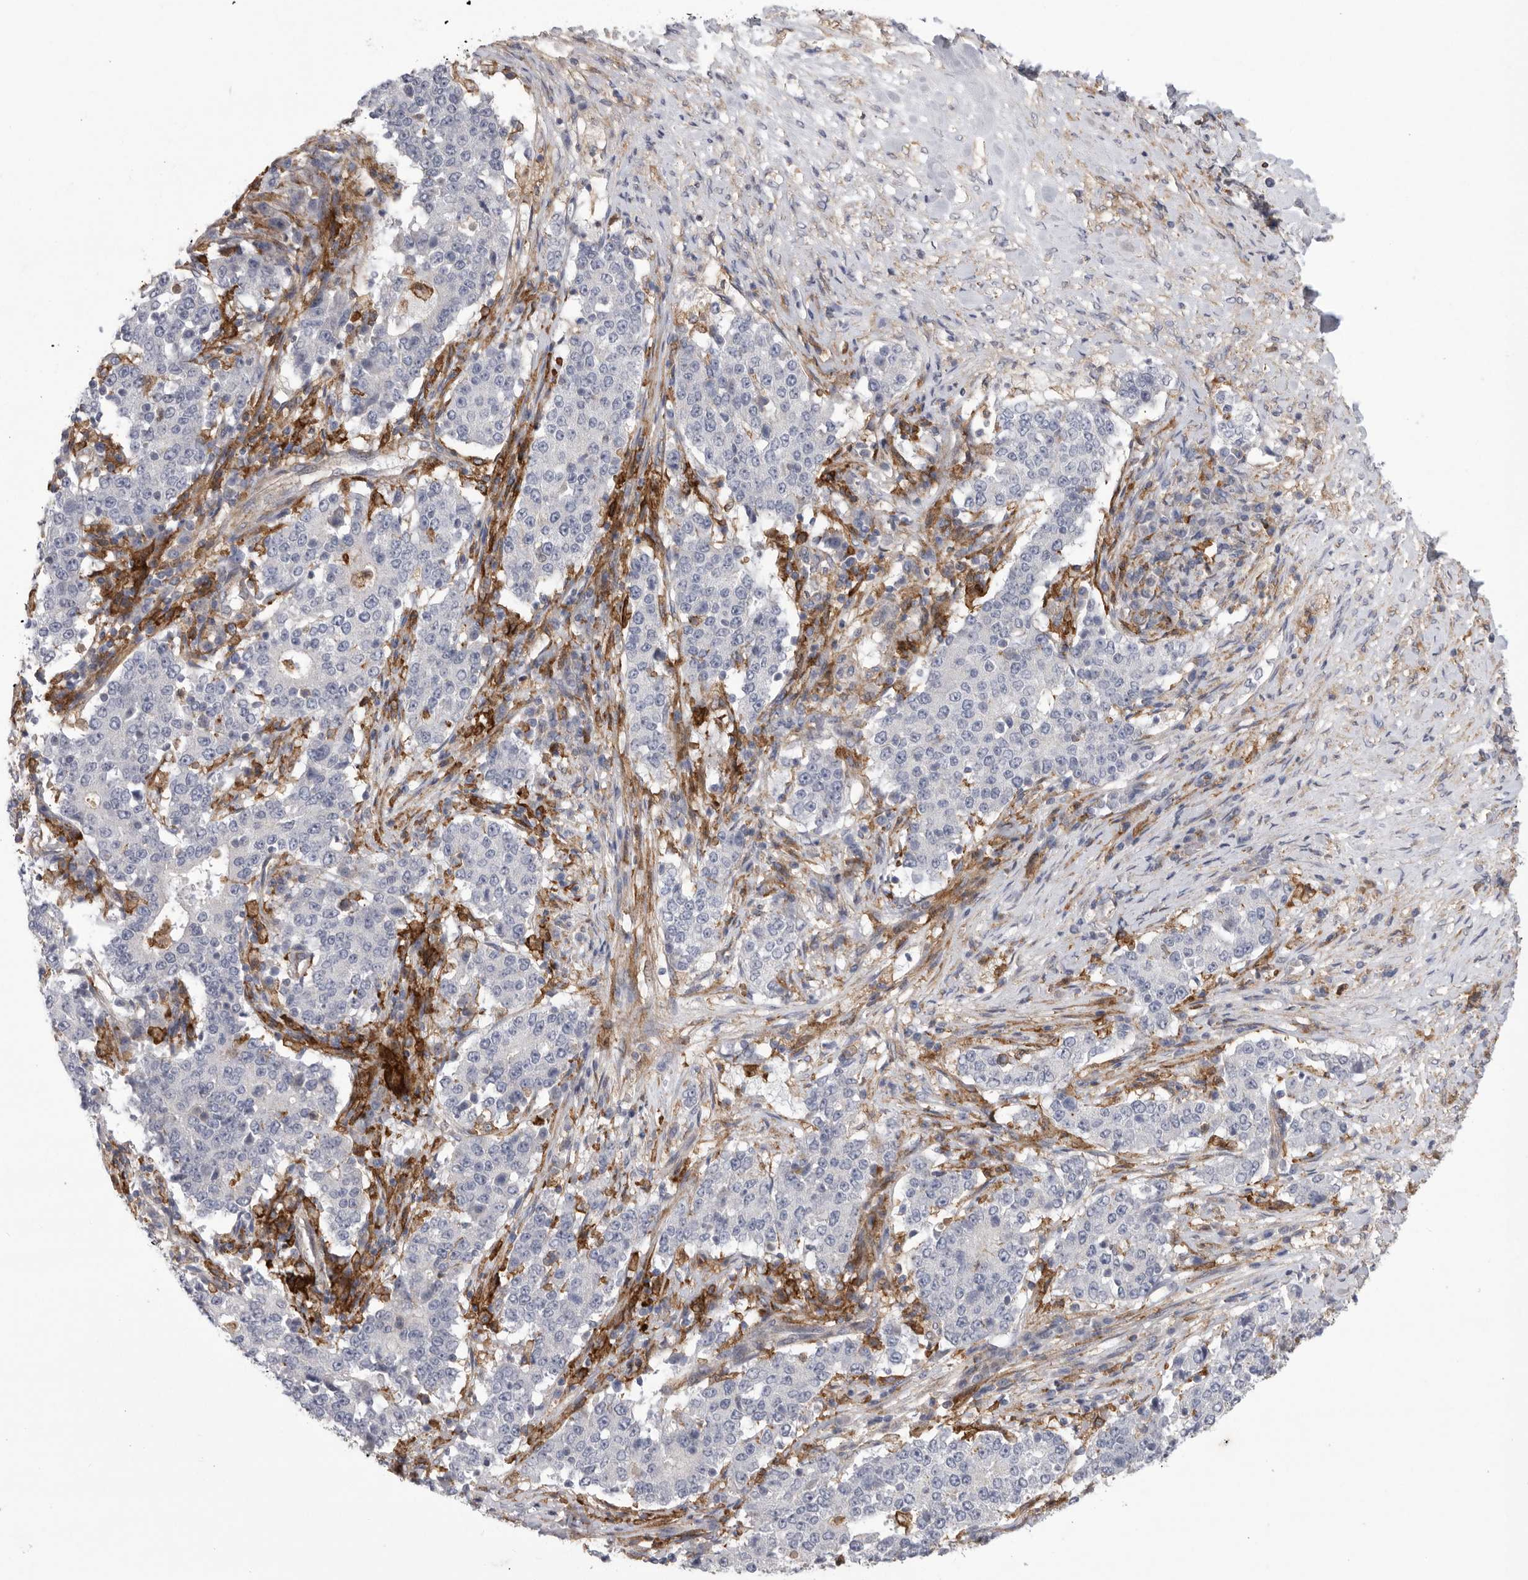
{"staining": {"intensity": "negative", "quantity": "none", "location": "none"}, "tissue": "stomach cancer", "cell_type": "Tumor cells", "image_type": "cancer", "snomed": [{"axis": "morphology", "description": "Adenocarcinoma, NOS"}, {"axis": "topography", "description": "Stomach"}], "caption": "The micrograph exhibits no significant staining in tumor cells of adenocarcinoma (stomach). (DAB IHC with hematoxylin counter stain).", "gene": "SIGLEC10", "patient": {"sex": "male", "age": 59}}